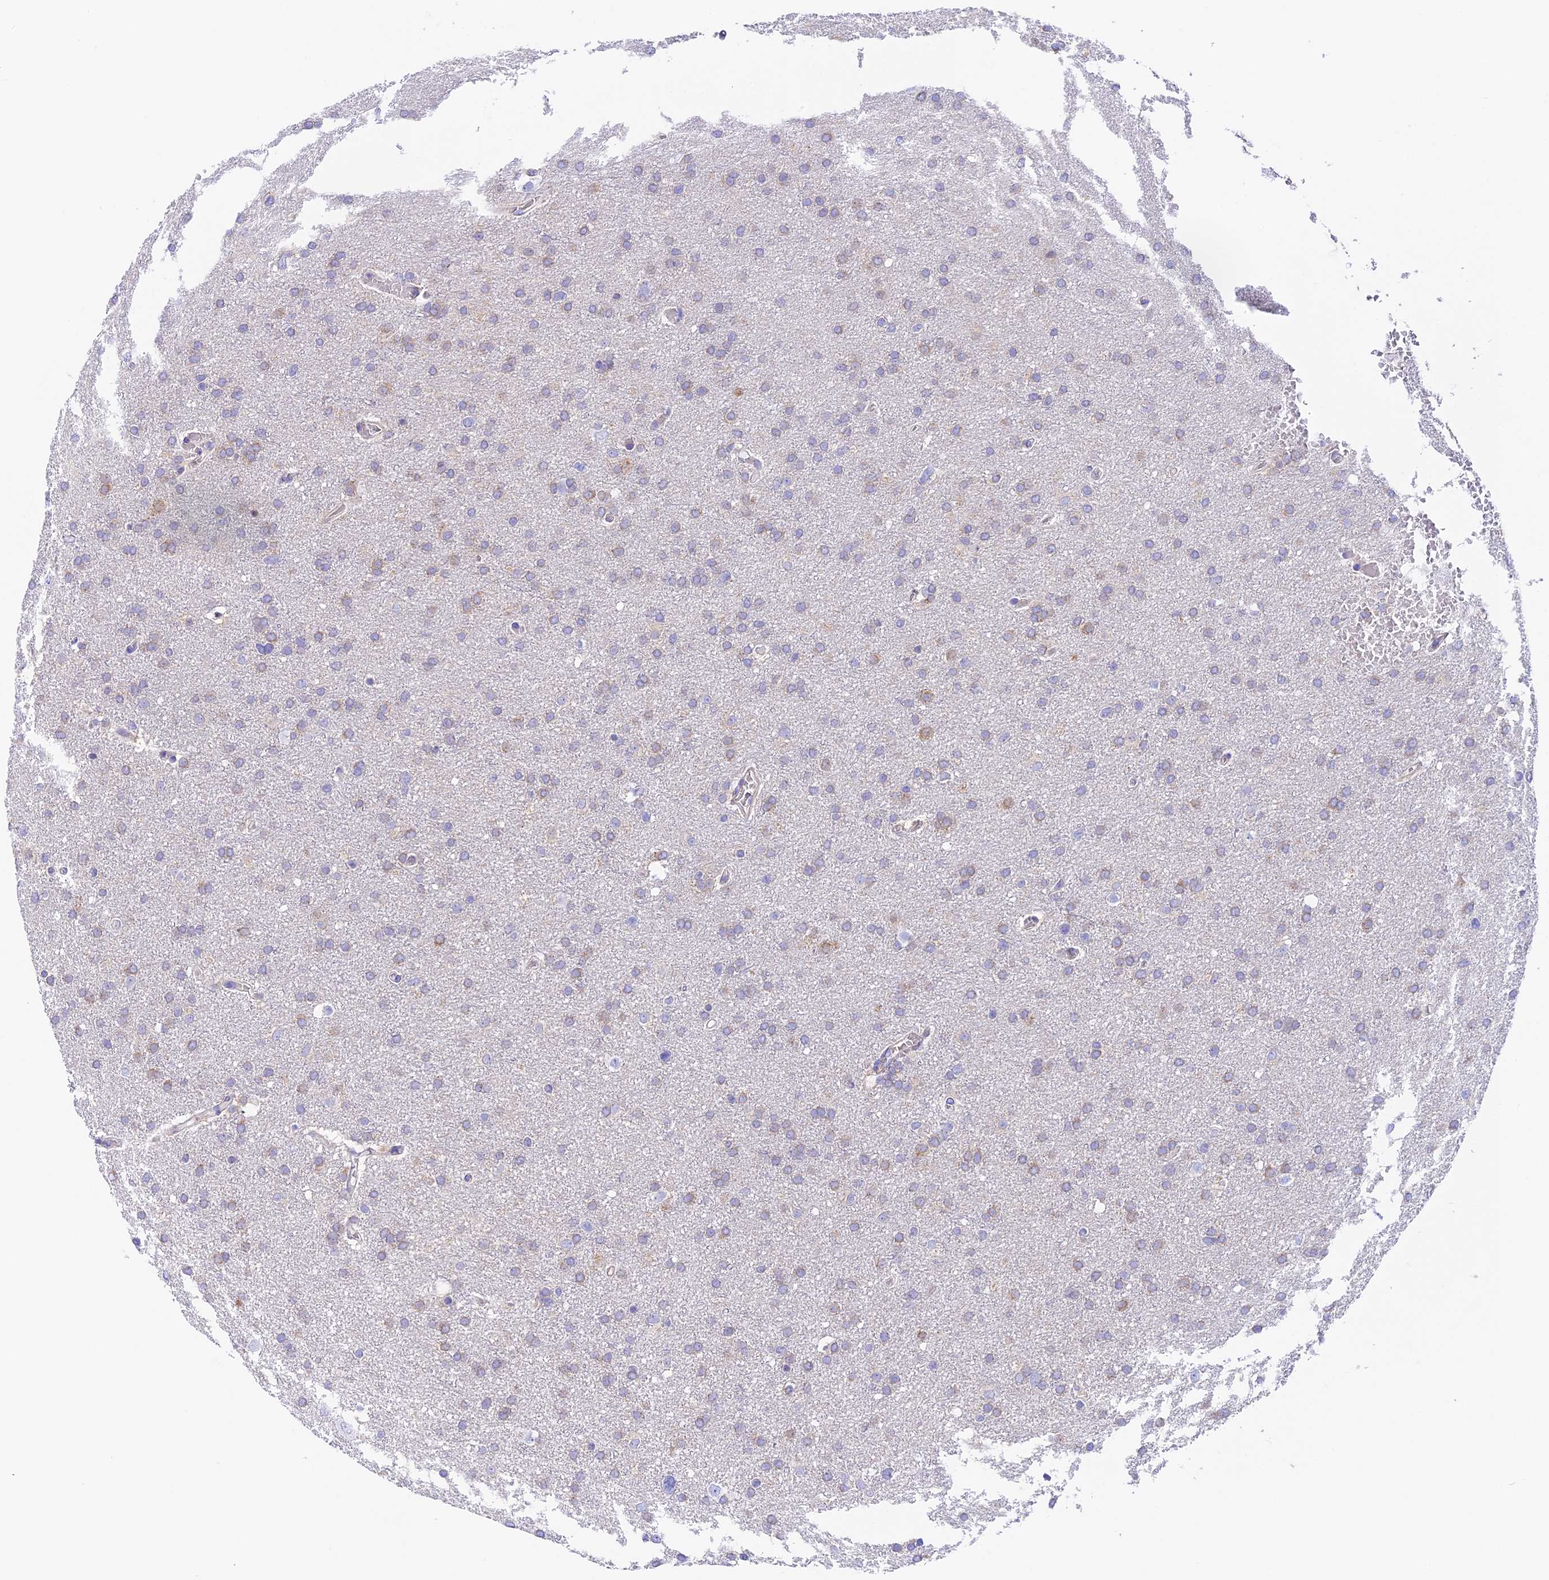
{"staining": {"intensity": "weak", "quantity": "<25%", "location": "cytoplasmic/membranous"}, "tissue": "glioma", "cell_type": "Tumor cells", "image_type": "cancer", "snomed": [{"axis": "morphology", "description": "Glioma, malignant, High grade"}, {"axis": "topography", "description": "Cerebral cortex"}], "caption": "Immunohistochemical staining of human glioma reveals no significant expression in tumor cells.", "gene": "HOMER3", "patient": {"sex": "female", "age": 36}}